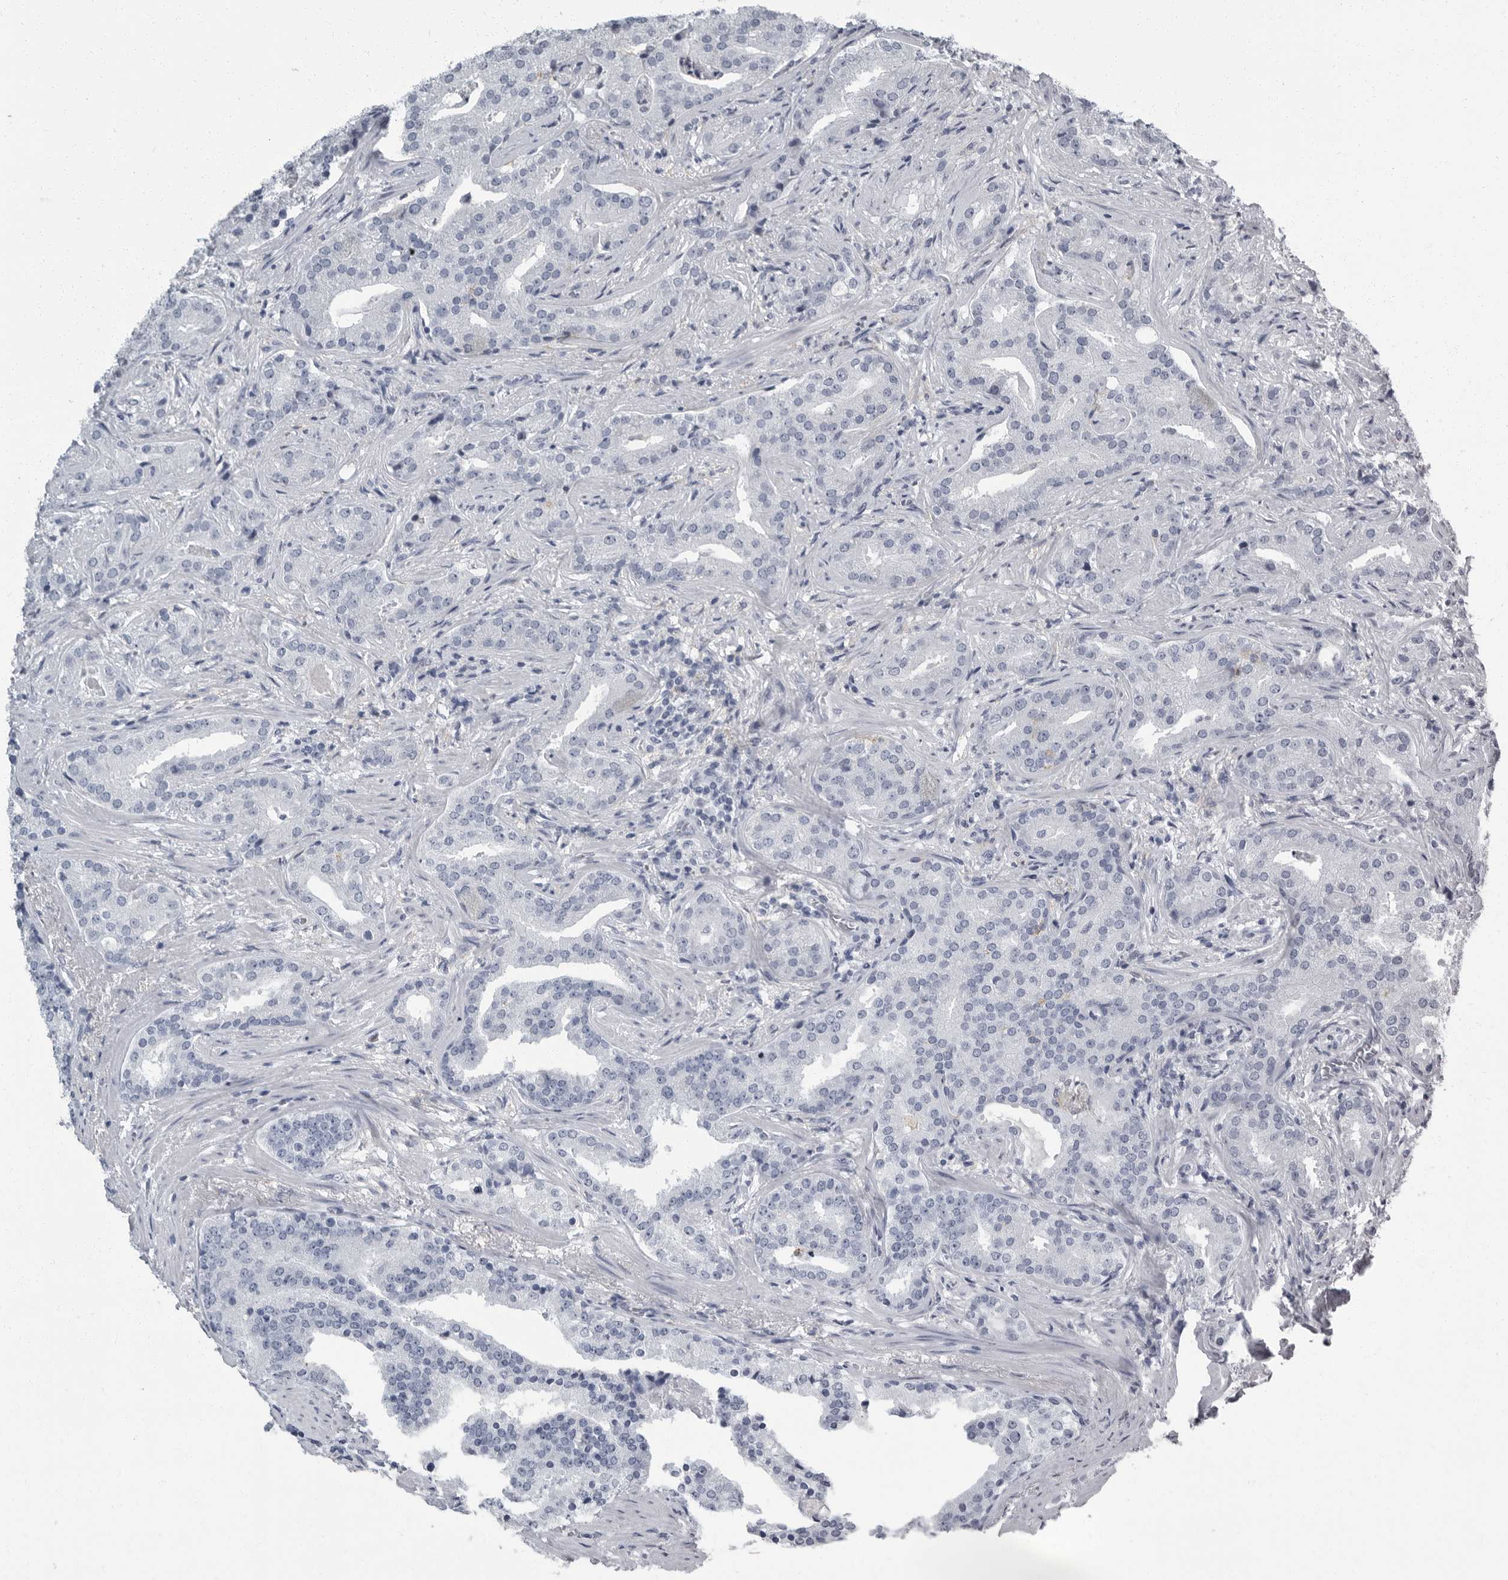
{"staining": {"intensity": "negative", "quantity": "none", "location": "none"}, "tissue": "prostate cancer", "cell_type": "Tumor cells", "image_type": "cancer", "snomed": [{"axis": "morphology", "description": "Adenocarcinoma, Low grade"}, {"axis": "topography", "description": "Prostate"}], "caption": "High magnification brightfield microscopy of prostate adenocarcinoma (low-grade) stained with DAB (brown) and counterstained with hematoxylin (blue): tumor cells show no significant positivity.", "gene": "FCER1G", "patient": {"sex": "male", "age": 67}}